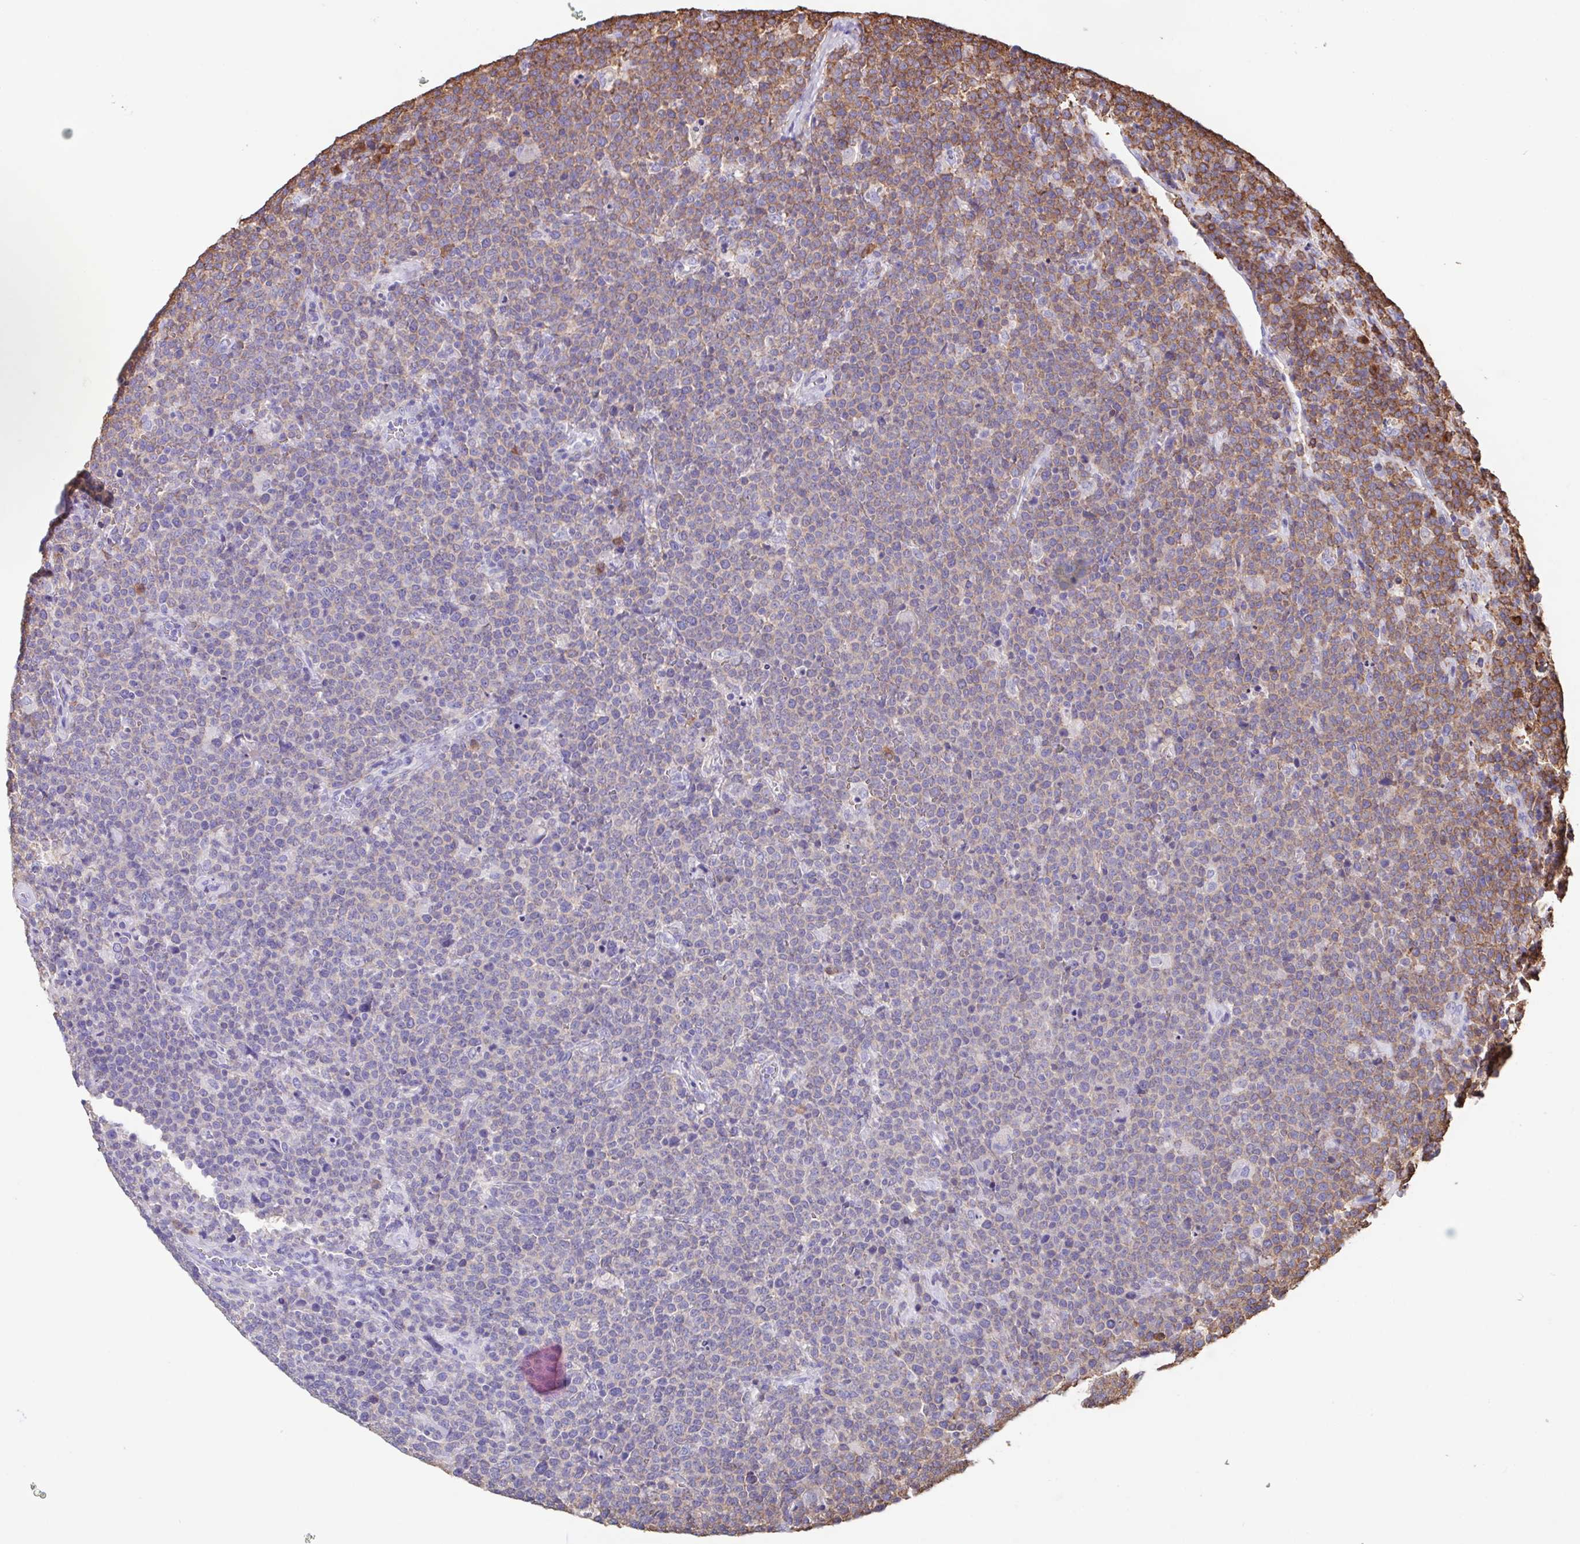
{"staining": {"intensity": "negative", "quantity": "none", "location": "none"}, "tissue": "lymphoma", "cell_type": "Tumor cells", "image_type": "cancer", "snomed": [{"axis": "morphology", "description": "Malignant lymphoma, non-Hodgkin's type, High grade"}, {"axis": "topography", "description": "Lymph node"}], "caption": "An immunohistochemistry micrograph of high-grade malignant lymphoma, non-Hodgkin's type is shown. There is no staining in tumor cells of high-grade malignant lymphoma, non-Hodgkin's type.", "gene": "TPD52", "patient": {"sex": "male", "age": 61}}